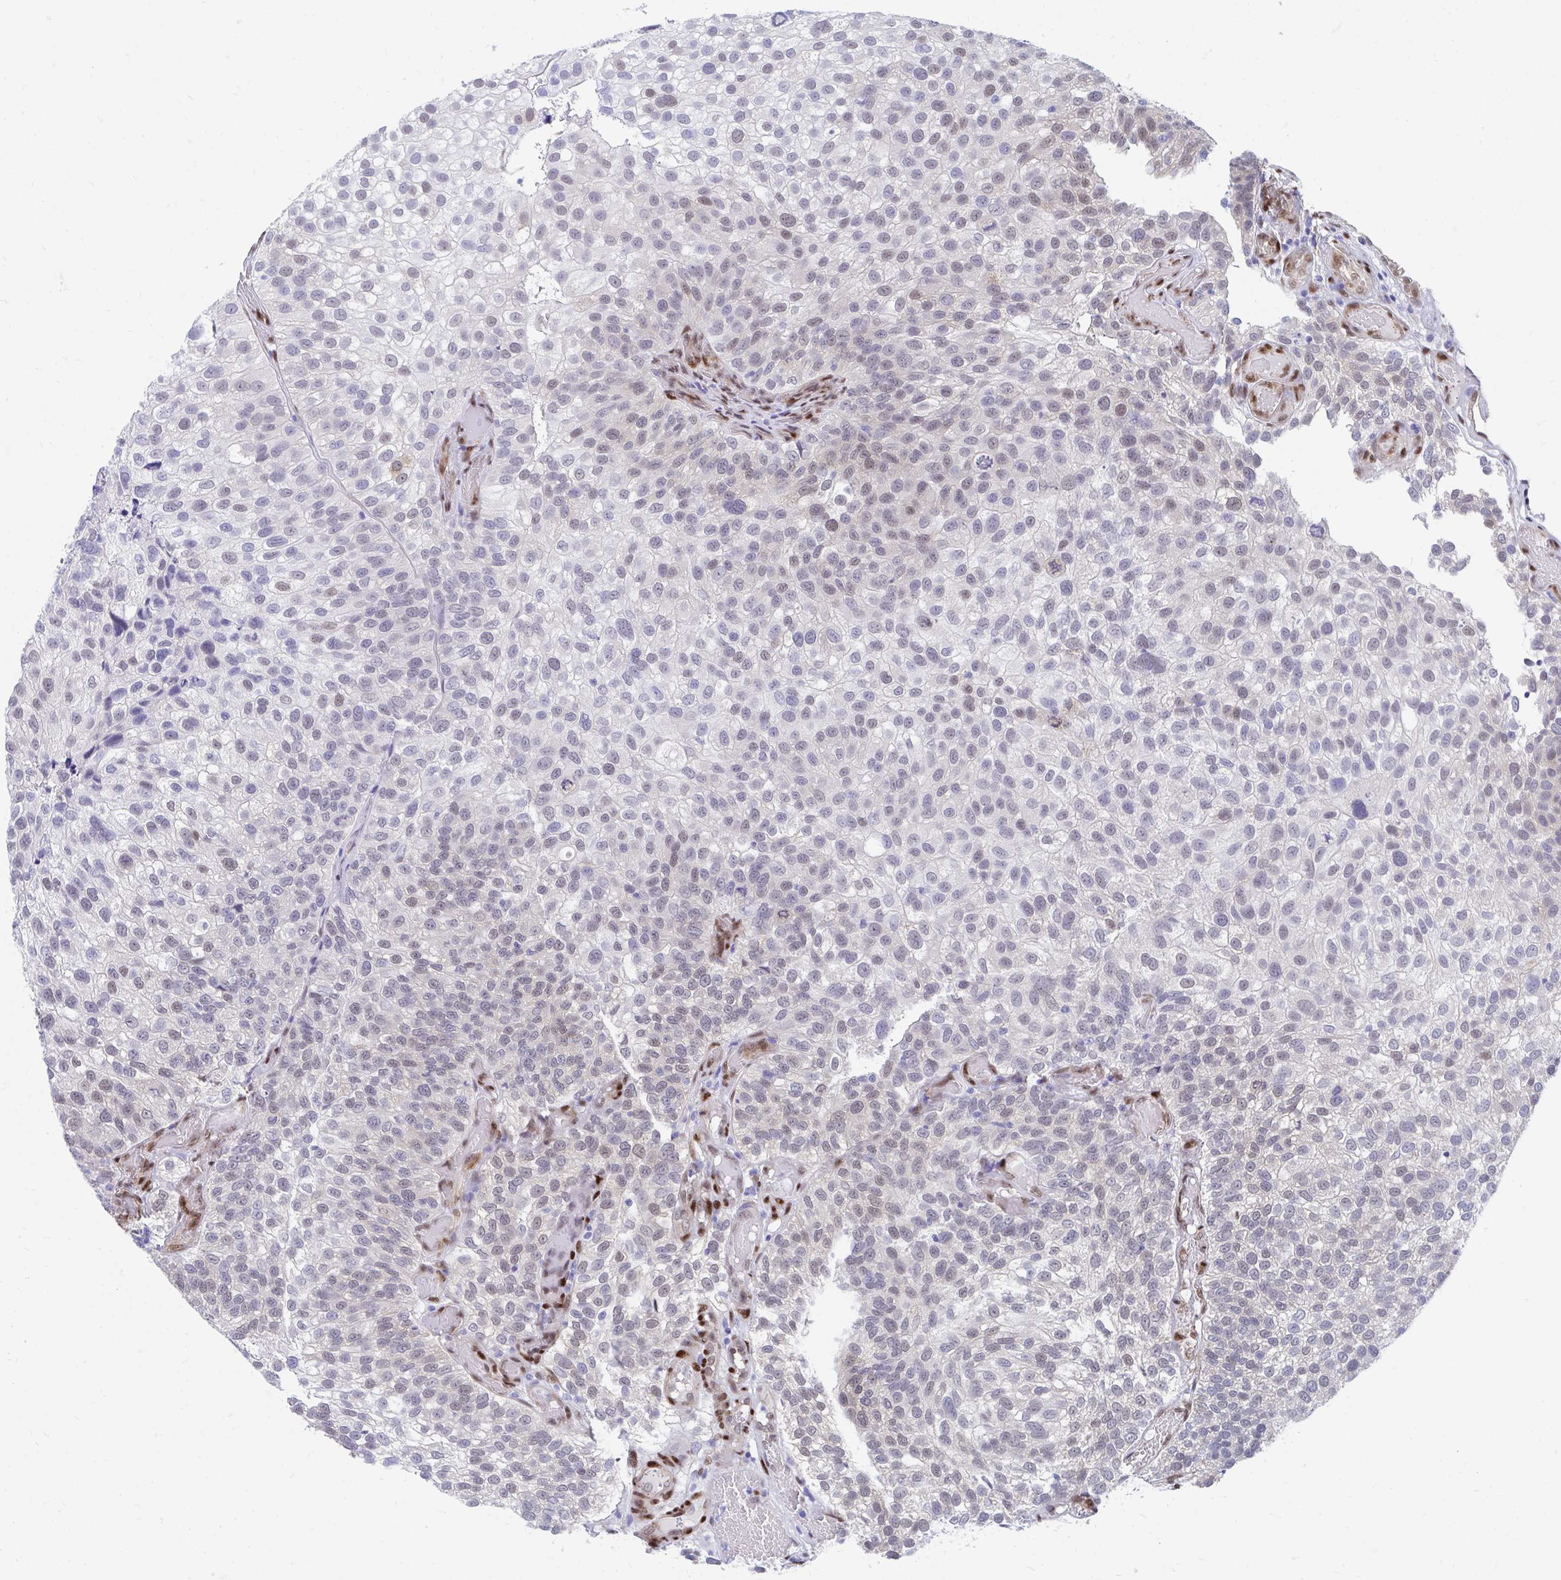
{"staining": {"intensity": "weak", "quantity": "<25%", "location": "nuclear"}, "tissue": "urothelial cancer", "cell_type": "Tumor cells", "image_type": "cancer", "snomed": [{"axis": "morphology", "description": "Urothelial carcinoma, NOS"}, {"axis": "topography", "description": "Urinary bladder"}], "caption": "Micrograph shows no significant protein expression in tumor cells of transitional cell carcinoma.", "gene": "RBPMS", "patient": {"sex": "male", "age": 87}}